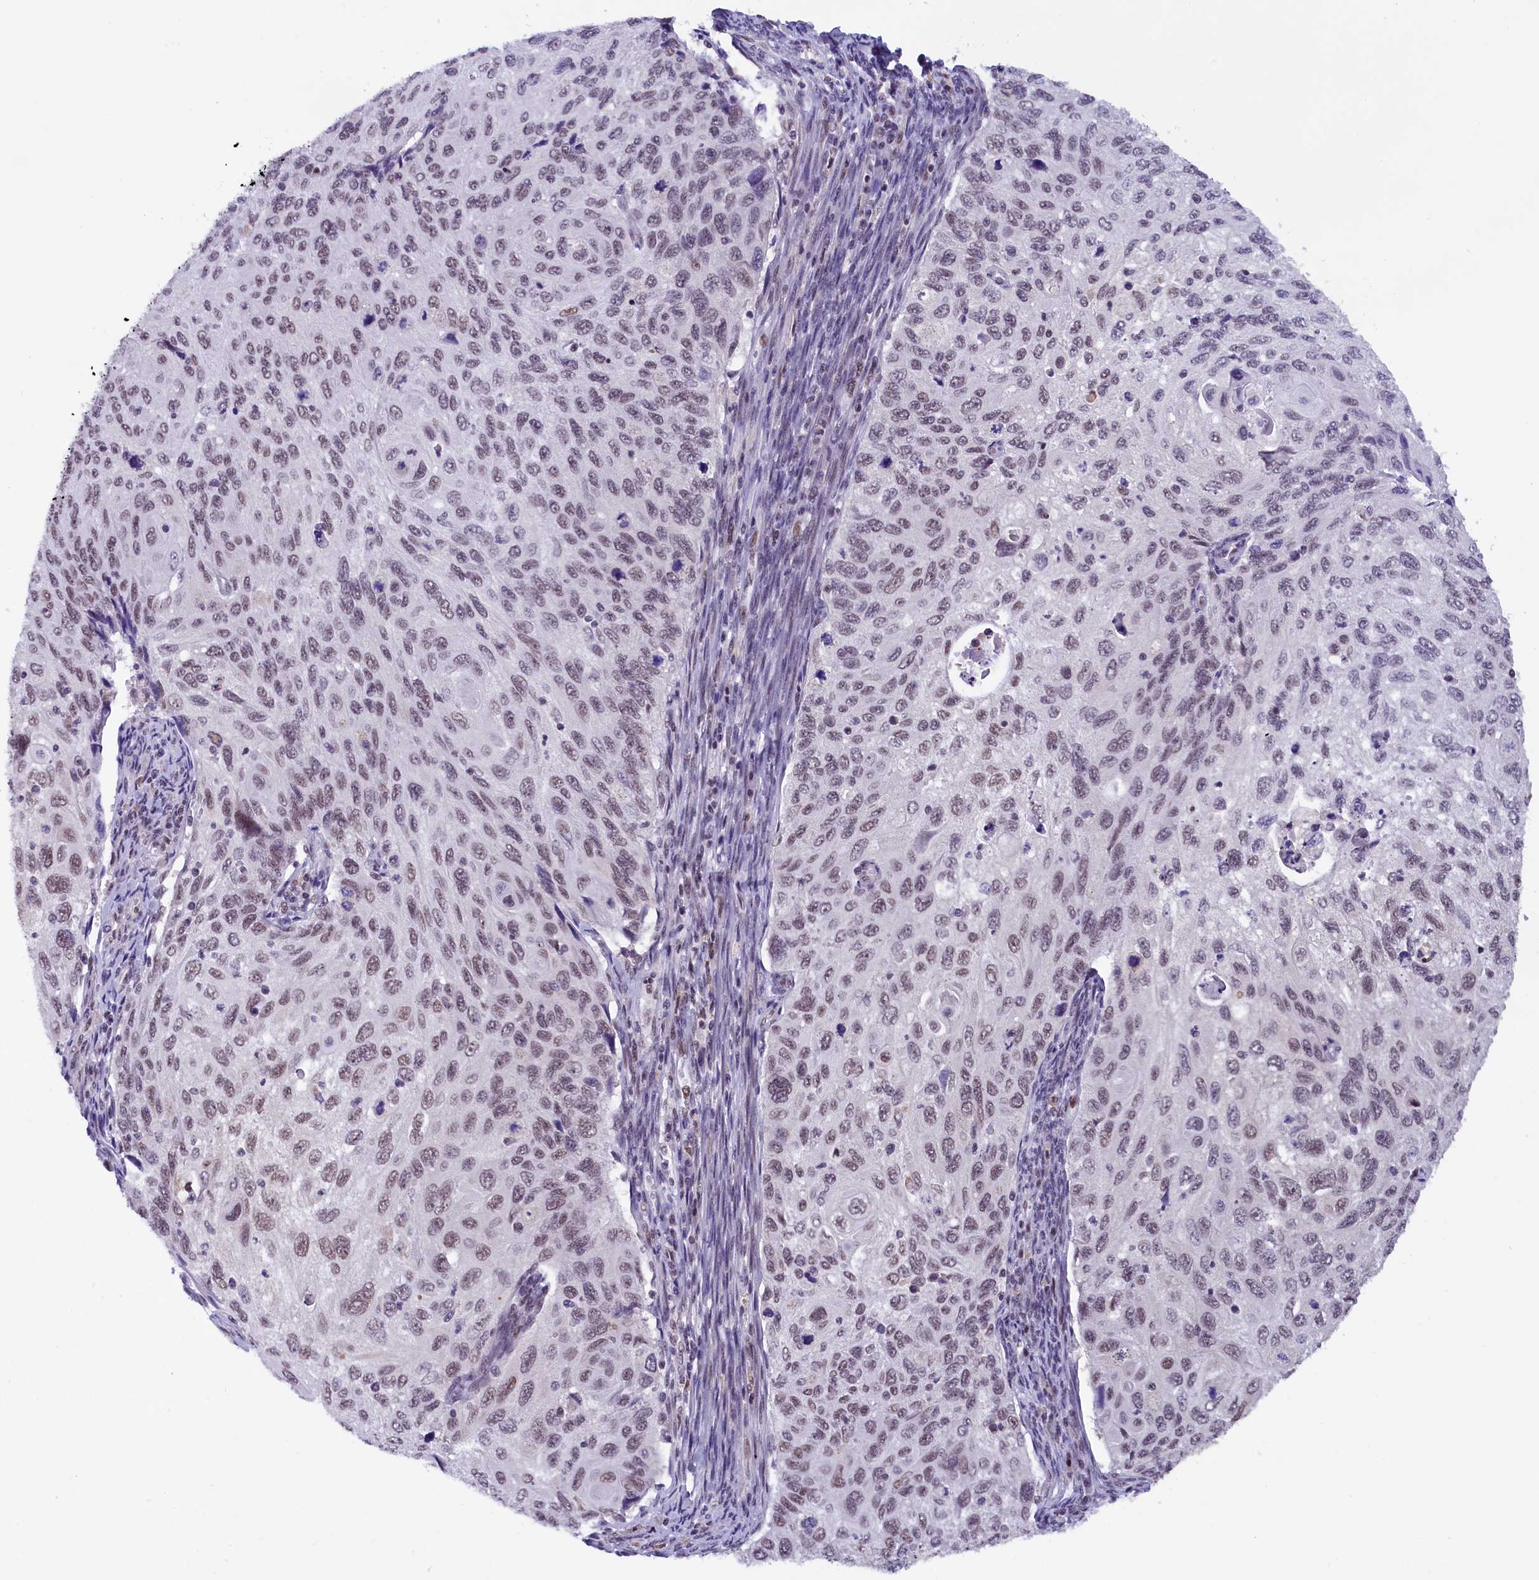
{"staining": {"intensity": "weak", "quantity": ">75%", "location": "nuclear"}, "tissue": "cervical cancer", "cell_type": "Tumor cells", "image_type": "cancer", "snomed": [{"axis": "morphology", "description": "Squamous cell carcinoma, NOS"}, {"axis": "topography", "description": "Cervix"}], "caption": "Immunohistochemical staining of human squamous cell carcinoma (cervical) exhibits low levels of weak nuclear protein positivity in approximately >75% of tumor cells. (DAB (3,3'-diaminobenzidine) IHC with brightfield microscopy, high magnification).", "gene": "CDYL2", "patient": {"sex": "female", "age": 70}}